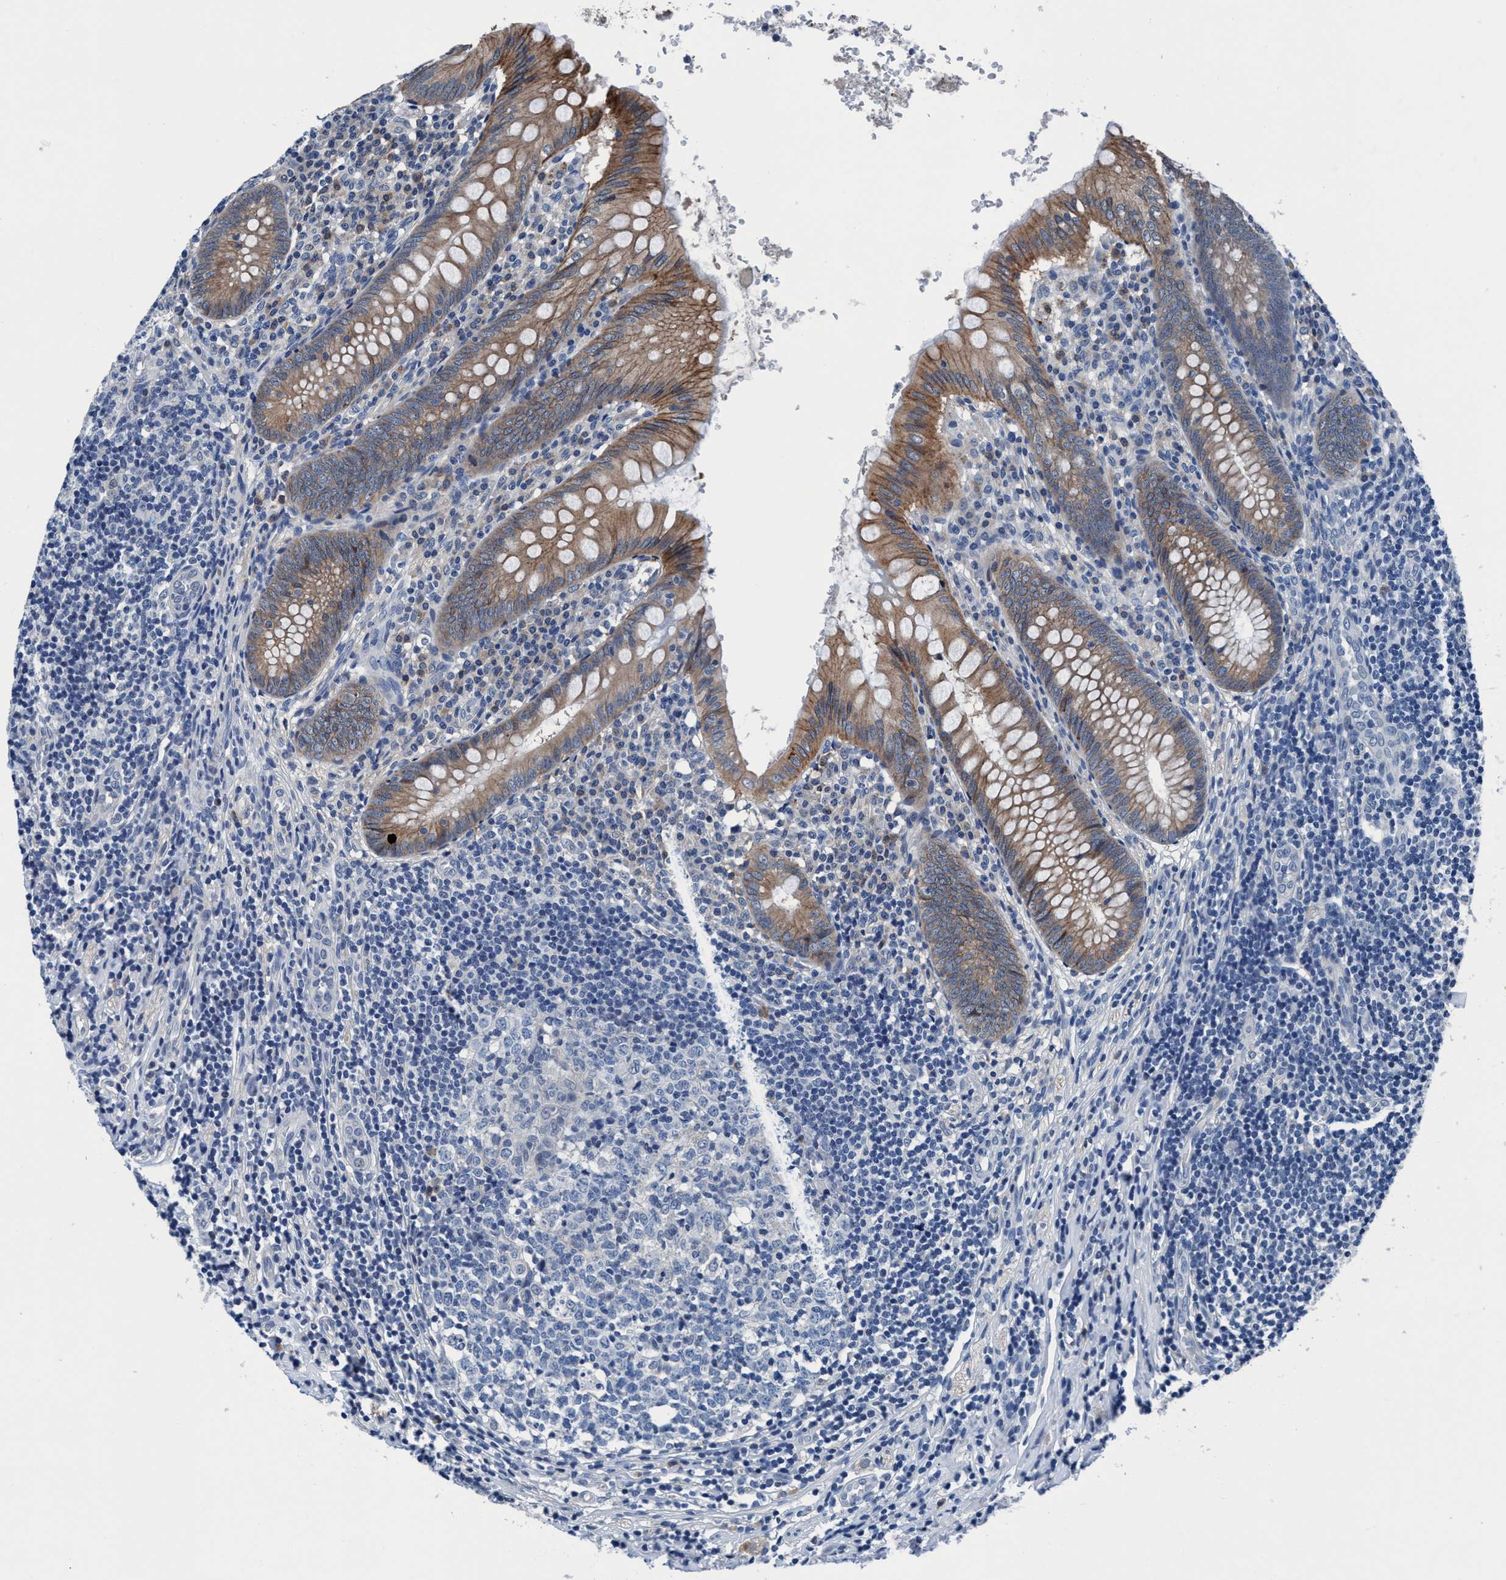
{"staining": {"intensity": "moderate", "quantity": ">75%", "location": "cytoplasmic/membranous"}, "tissue": "appendix", "cell_type": "Glandular cells", "image_type": "normal", "snomed": [{"axis": "morphology", "description": "Normal tissue, NOS"}, {"axis": "topography", "description": "Appendix"}], "caption": "Immunohistochemistry image of unremarkable appendix stained for a protein (brown), which shows medium levels of moderate cytoplasmic/membranous staining in about >75% of glandular cells.", "gene": "TMEM94", "patient": {"sex": "male", "age": 8}}